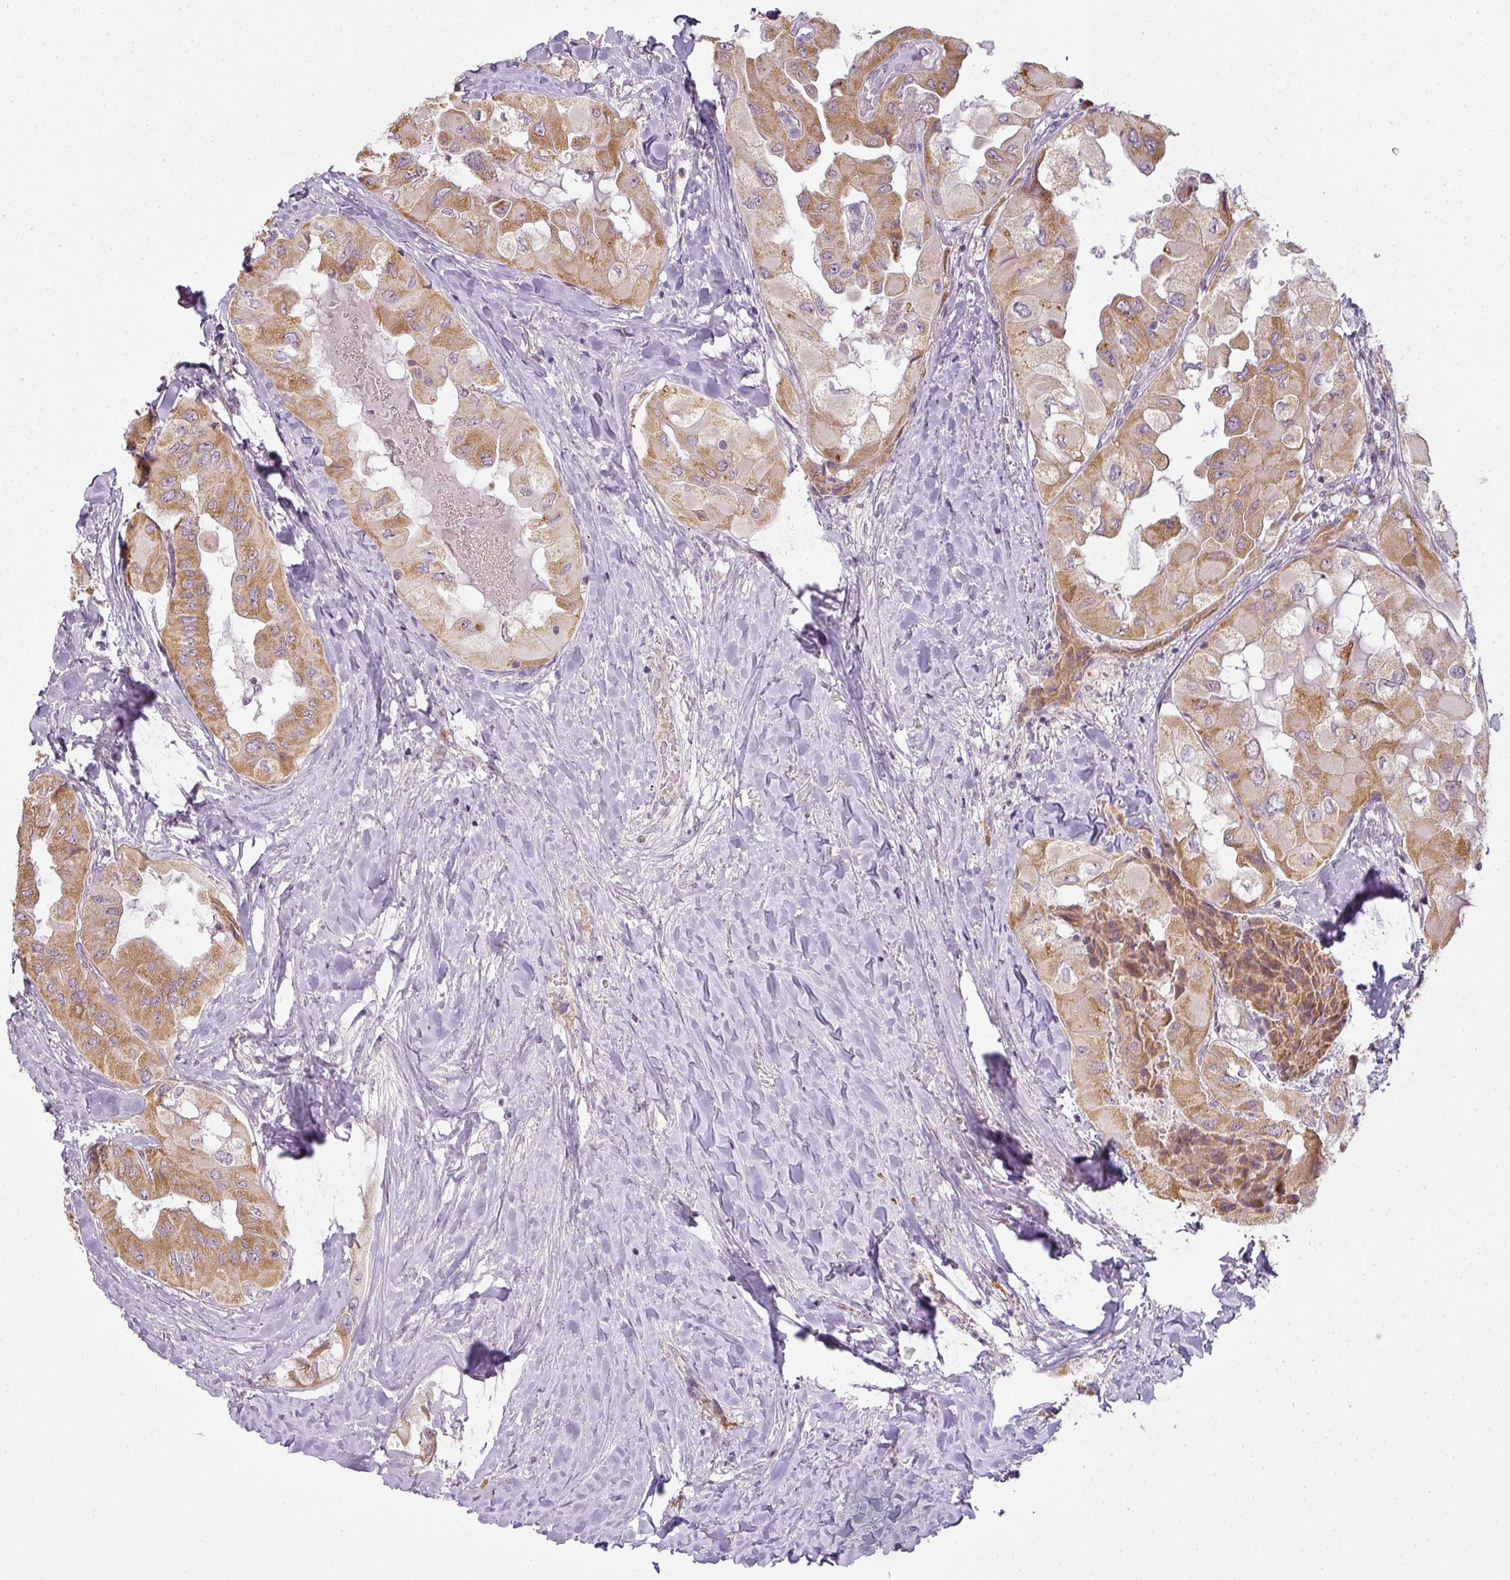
{"staining": {"intensity": "moderate", "quantity": ">75%", "location": "cytoplasmic/membranous"}, "tissue": "thyroid cancer", "cell_type": "Tumor cells", "image_type": "cancer", "snomed": [{"axis": "morphology", "description": "Normal tissue, NOS"}, {"axis": "morphology", "description": "Papillary adenocarcinoma, NOS"}, {"axis": "topography", "description": "Thyroid gland"}], "caption": "Papillary adenocarcinoma (thyroid) stained with immunohistochemistry displays moderate cytoplasmic/membranous expression in about >75% of tumor cells. (IHC, brightfield microscopy, high magnification).", "gene": "LY75", "patient": {"sex": "female", "age": 59}}